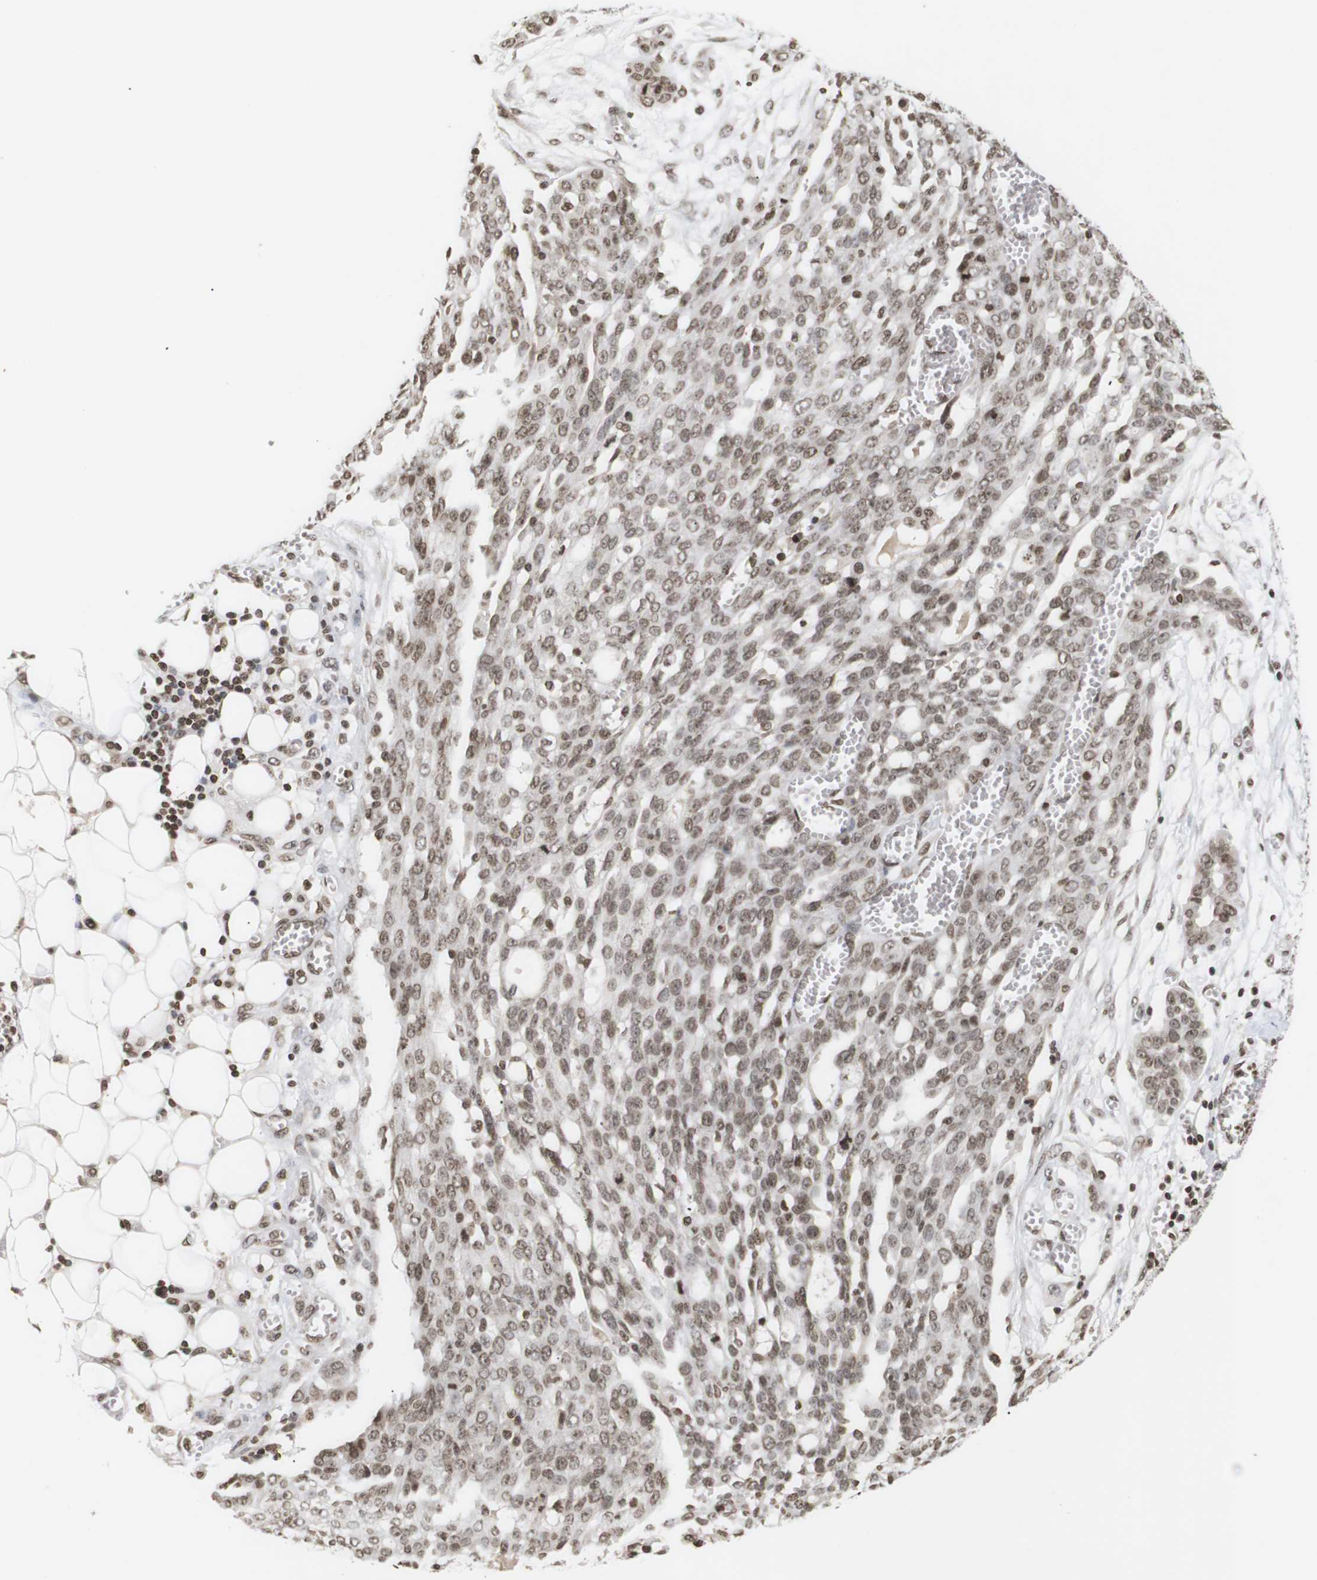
{"staining": {"intensity": "moderate", "quantity": ">75%", "location": "nuclear"}, "tissue": "ovarian cancer", "cell_type": "Tumor cells", "image_type": "cancer", "snomed": [{"axis": "morphology", "description": "Cystadenocarcinoma, serous, NOS"}, {"axis": "topography", "description": "Soft tissue"}, {"axis": "topography", "description": "Ovary"}], "caption": "Immunohistochemical staining of serous cystadenocarcinoma (ovarian) shows medium levels of moderate nuclear protein expression in approximately >75% of tumor cells.", "gene": "ETV5", "patient": {"sex": "female", "age": 57}}